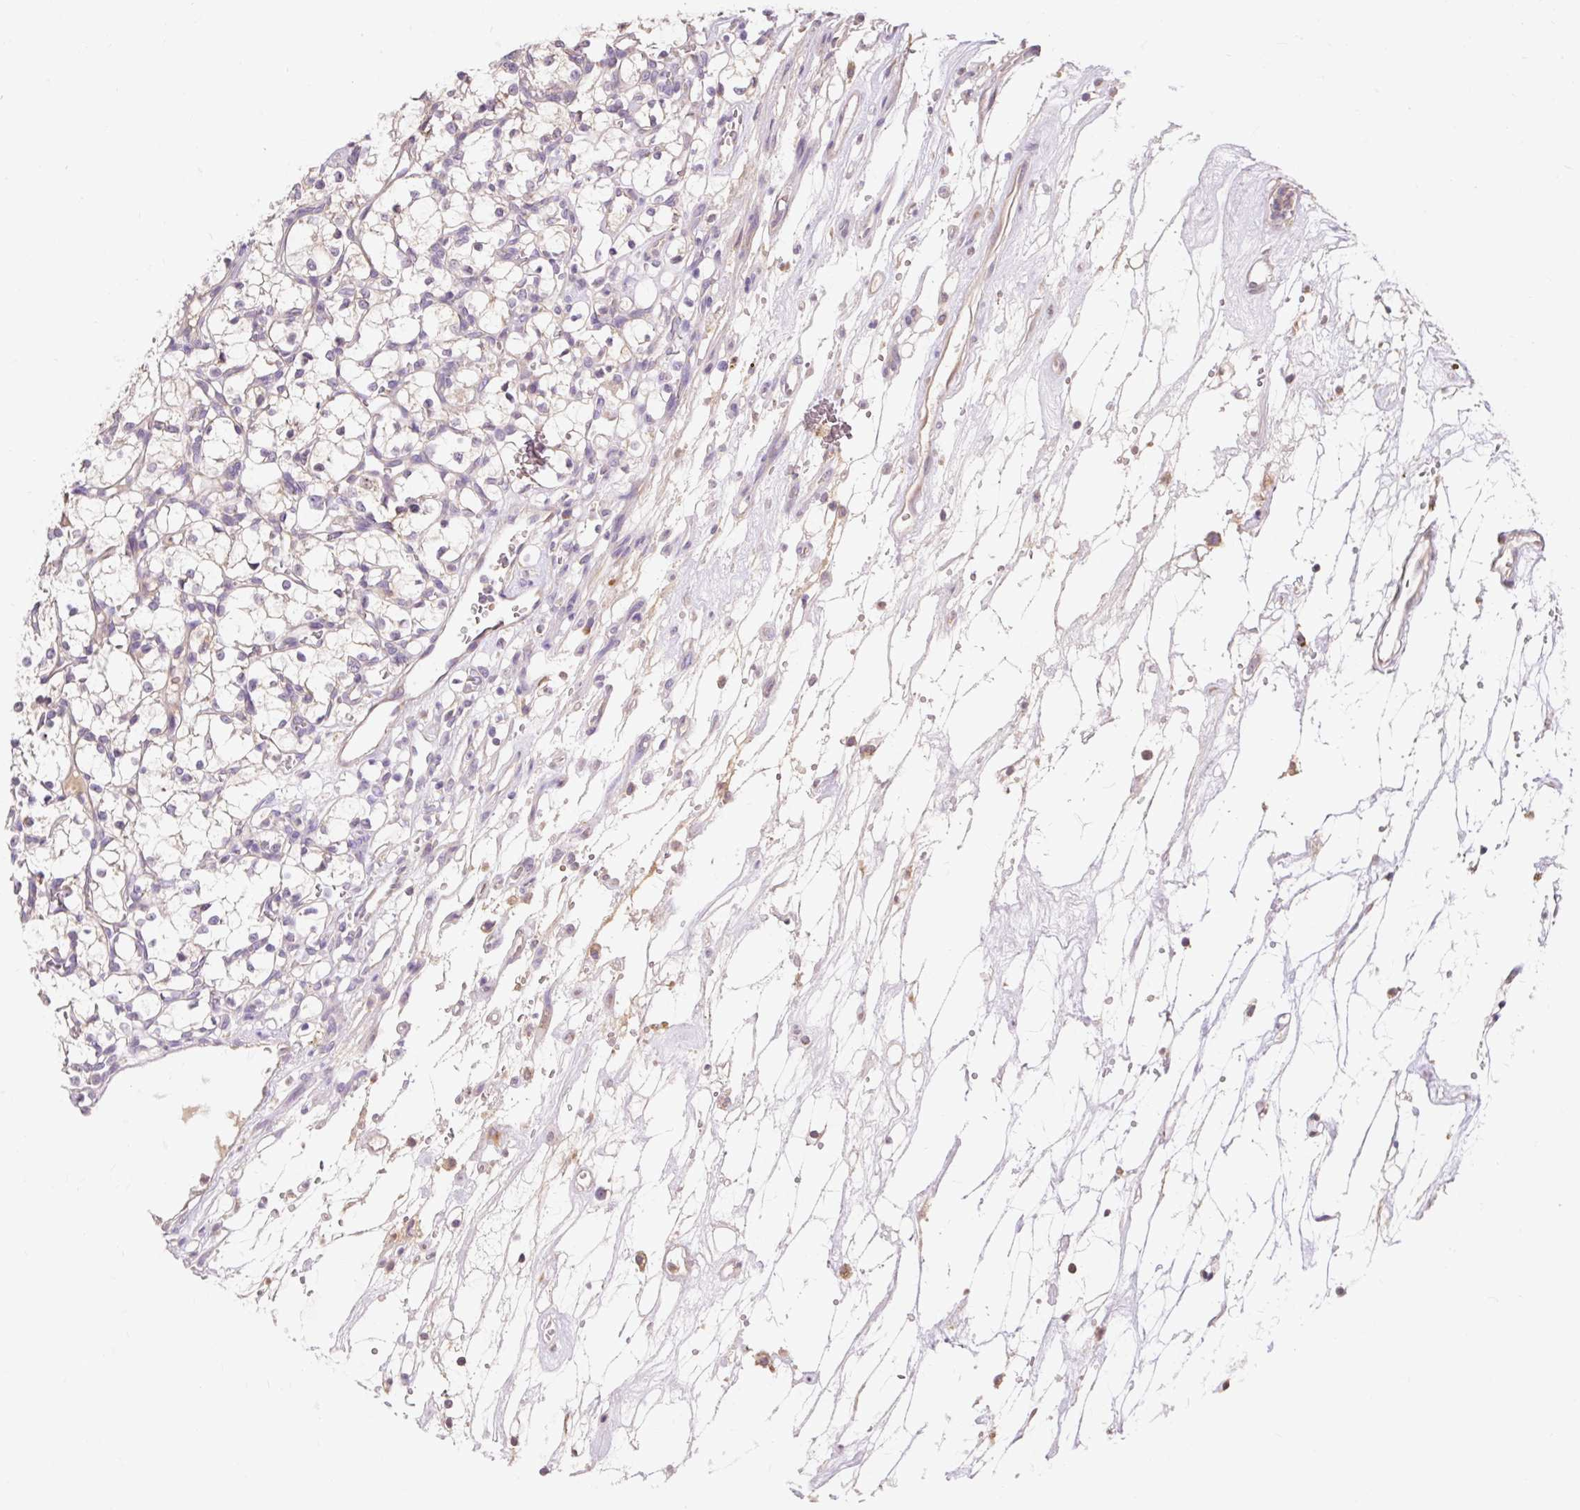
{"staining": {"intensity": "negative", "quantity": "none", "location": "none"}, "tissue": "renal cancer", "cell_type": "Tumor cells", "image_type": "cancer", "snomed": [{"axis": "morphology", "description": "Adenocarcinoma, NOS"}, {"axis": "topography", "description": "Kidney"}], "caption": "DAB immunohistochemical staining of human renal cancer (adenocarcinoma) reveals no significant positivity in tumor cells.", "gene": "SEC63", "patient": {"sex": "female", "age": 69}}